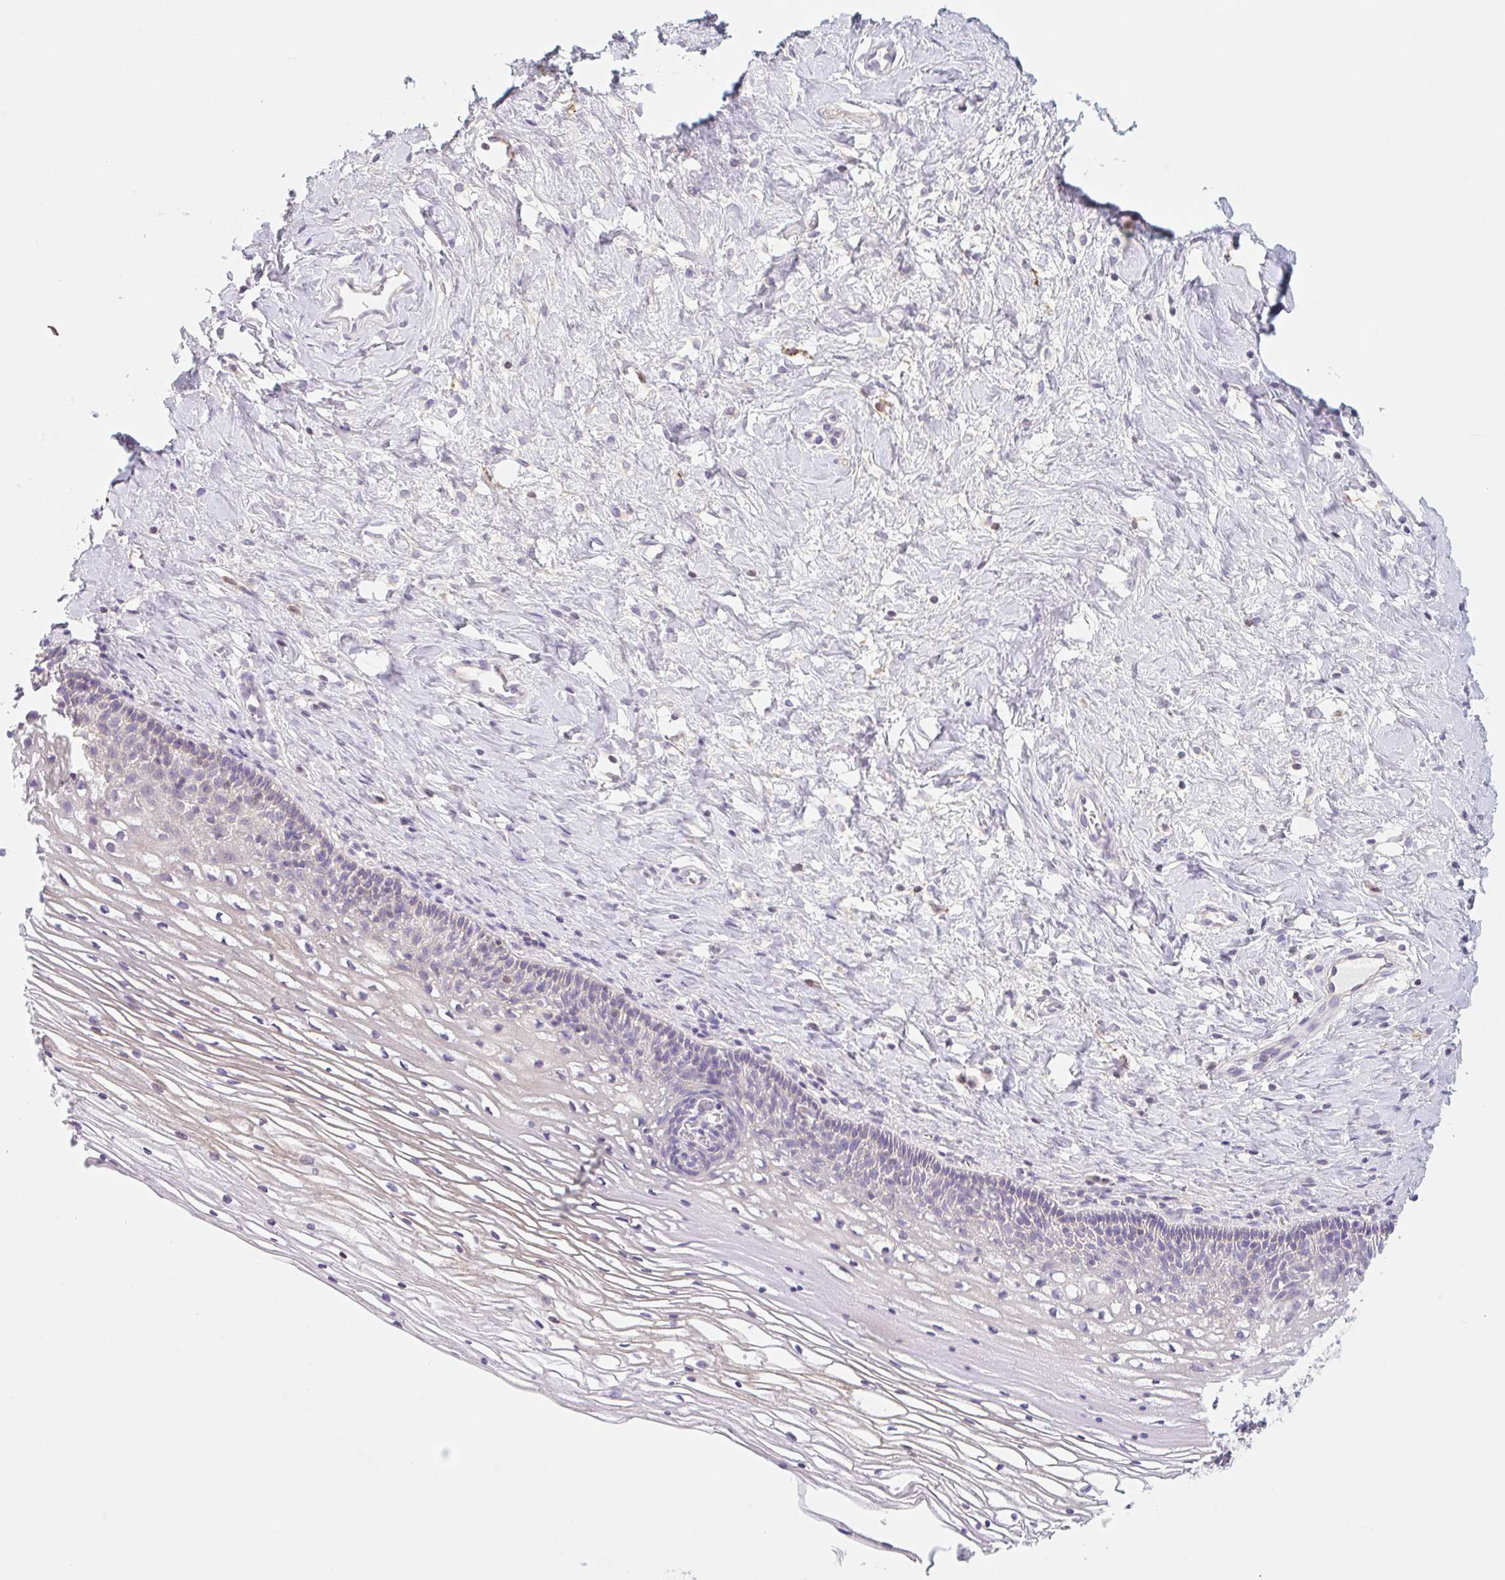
{"staining": {"intensity": "negative", "quantity": "none", "location": "none"}, "tissue": "cervix", "cell_type": "Glandular cells", "image_type": "normal", "snomed": [{"axis": "morphology", "description": "Normal tissue, NOS"}, {"axis": "topography", "description": "Cervix"}], "caption": "The histopathology image demonstrates no significant positivity in glandular cells of cervix. (Brightfield microscopy of DAB (3,3'-diaminobenzidine) immunohistochemistry at high magnification).", "gene": "LYVE1", "patient": {"sex": "female", "age": 36}}